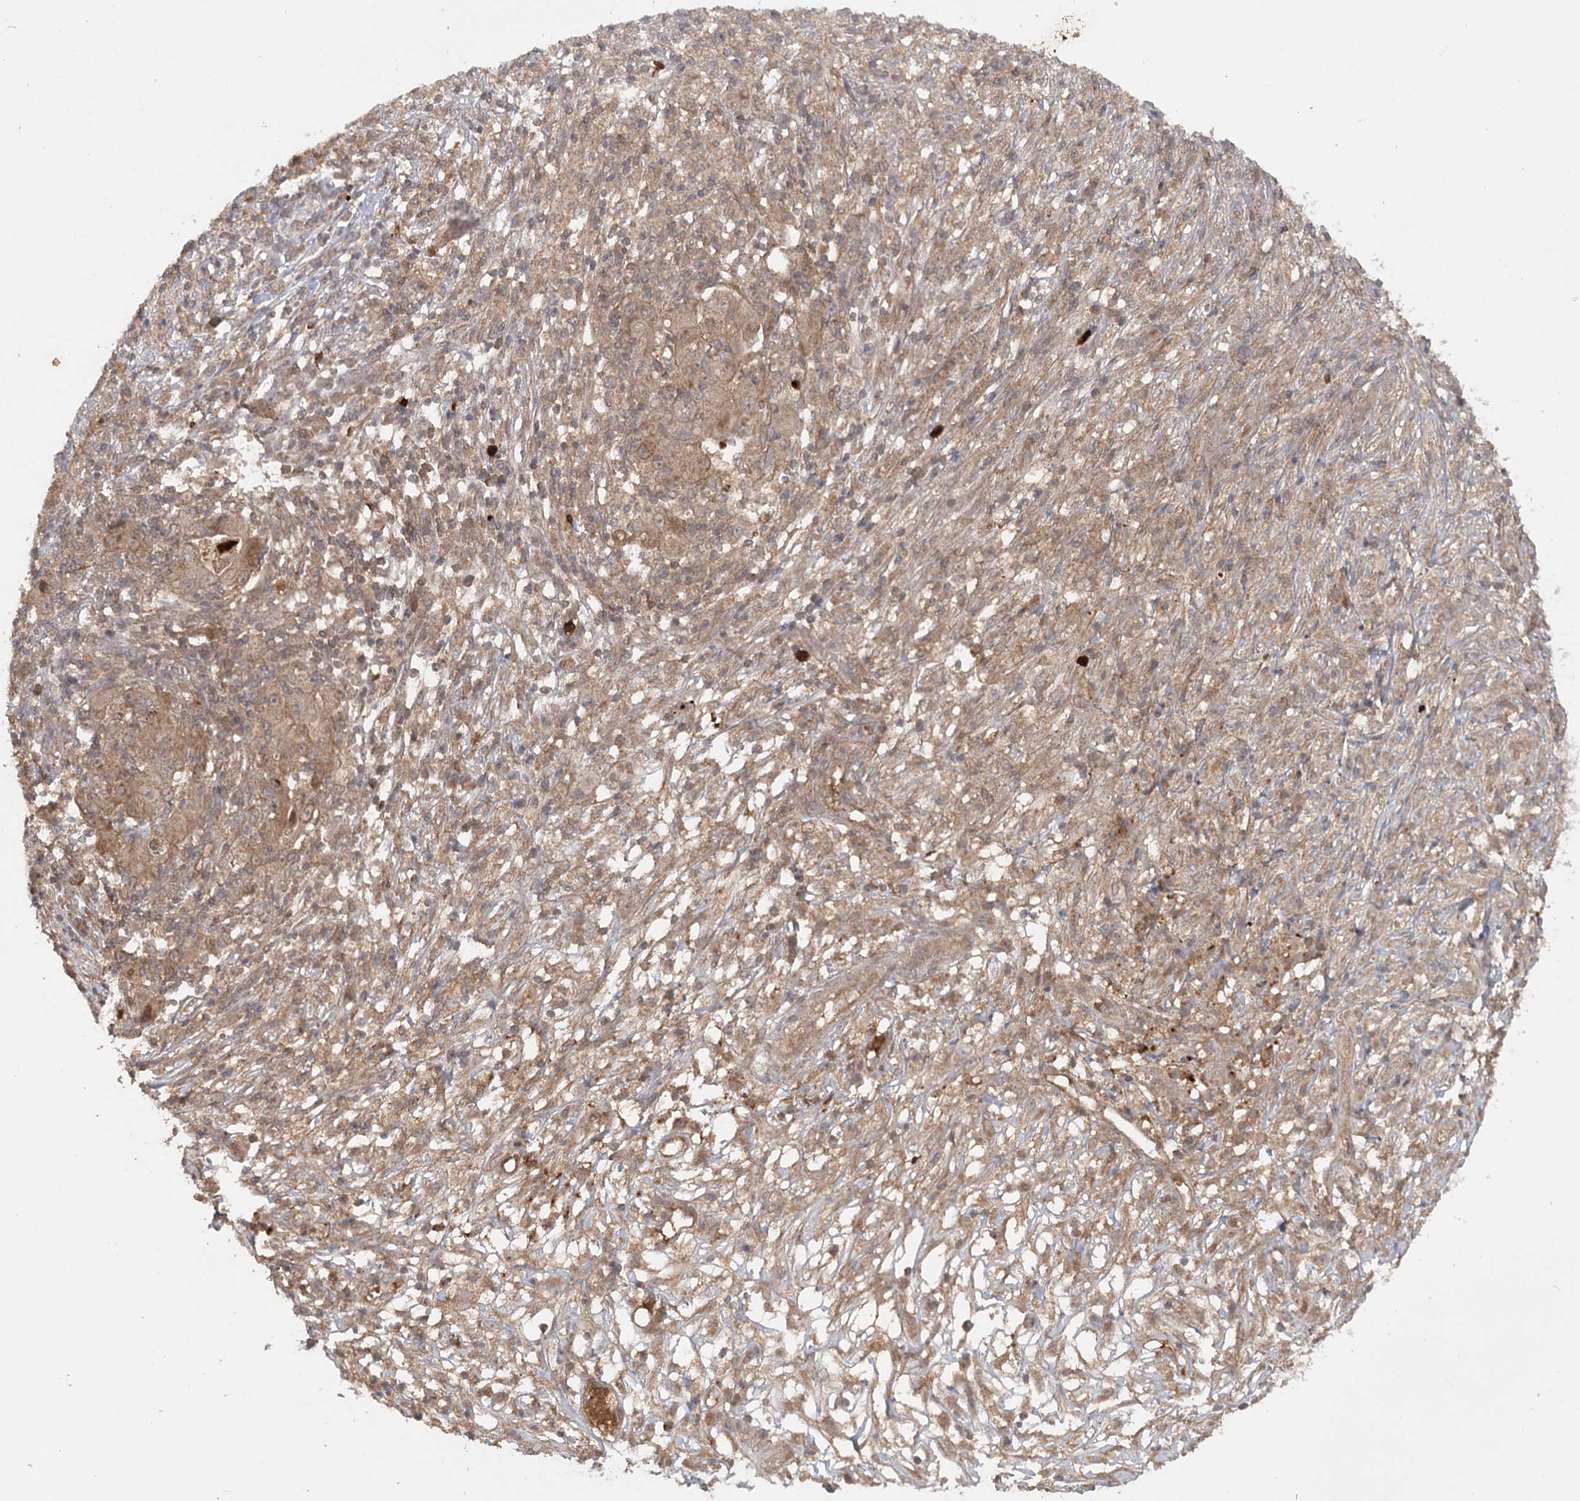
{"staining": {"intensity": "moderate", "quantity": ">75%", "location": "cytoplasmic/membranous"}, "tissue": "ovarian cancer", "cell_type": "Tumor cells", "image_type": "cancer", "snomed": [{"axis": "morphology", "description": "Carcinoma, endometroid"}, {"axis": "topography", "description": "Ovary"}], "caption": "Brown immunohistochemical staining in human endometroid carcinoma (ovarian) reveals moderate cytoplasmic/membranous expression in about >75% of tumor cells. (DAB (3,3'-diaminobenzidine) = brown stain, brightfield microscopy at high magnification).", "gene": "ARL13A", "patient": {"sex": "female", "age": 42}}